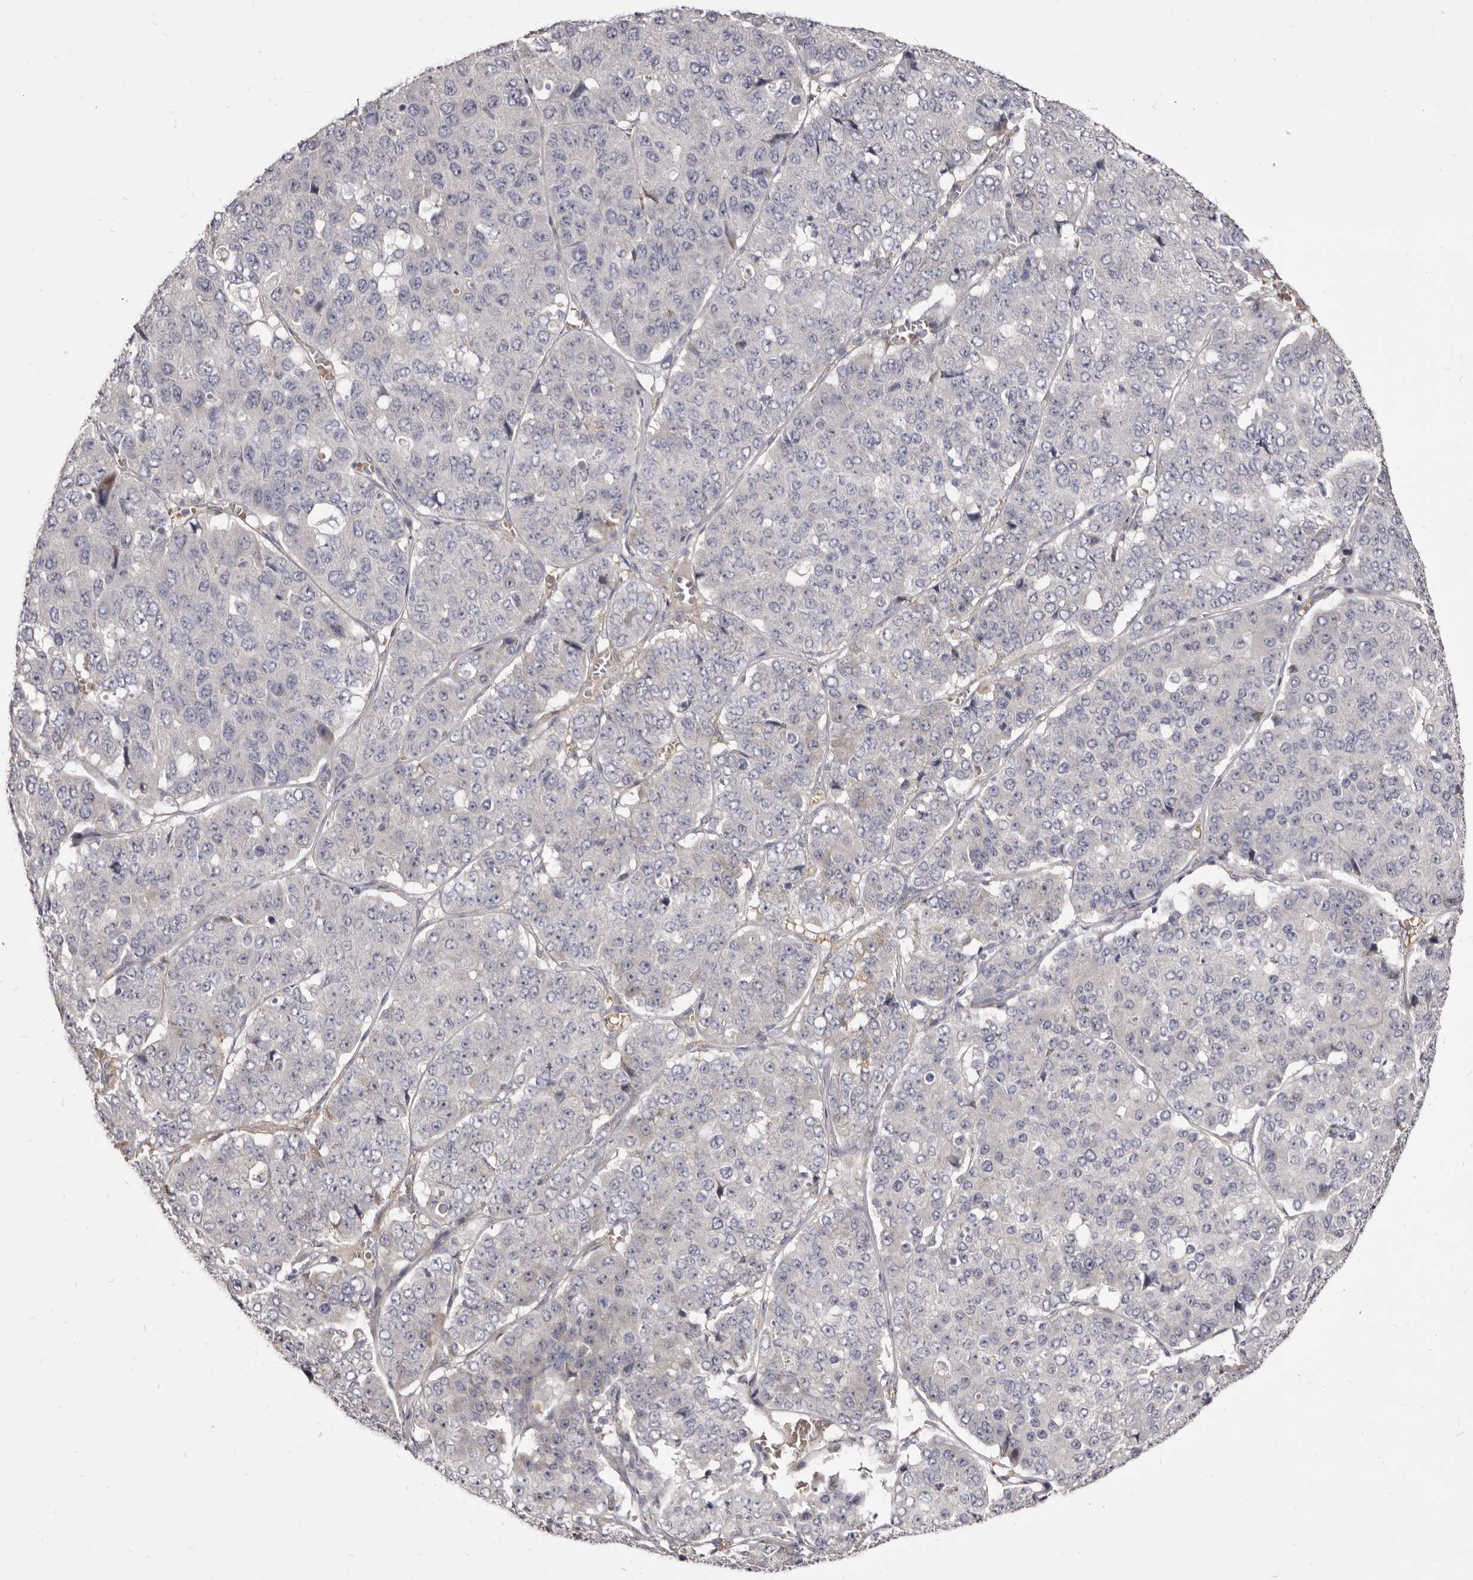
{"staining": {"intensity": "negative", "quantity": "none", "location": "none"}, "tissue": "pancreatic cancer", "cell_type": "Tumor cells", "image_type": "cancer", "snomed": [{"axis": "morphology", "description": "Adenocarcinoma, NOS"}, {"axis": "topography", "description": "Pancreas"}], "caption": "Pancreatic cancer (adenocarcinoma) was stained to show a protein in brown. There is no significant positivity in tumor cells.", "gene": "KIF2B", "patient": {"sex": "male", "age": 50}}